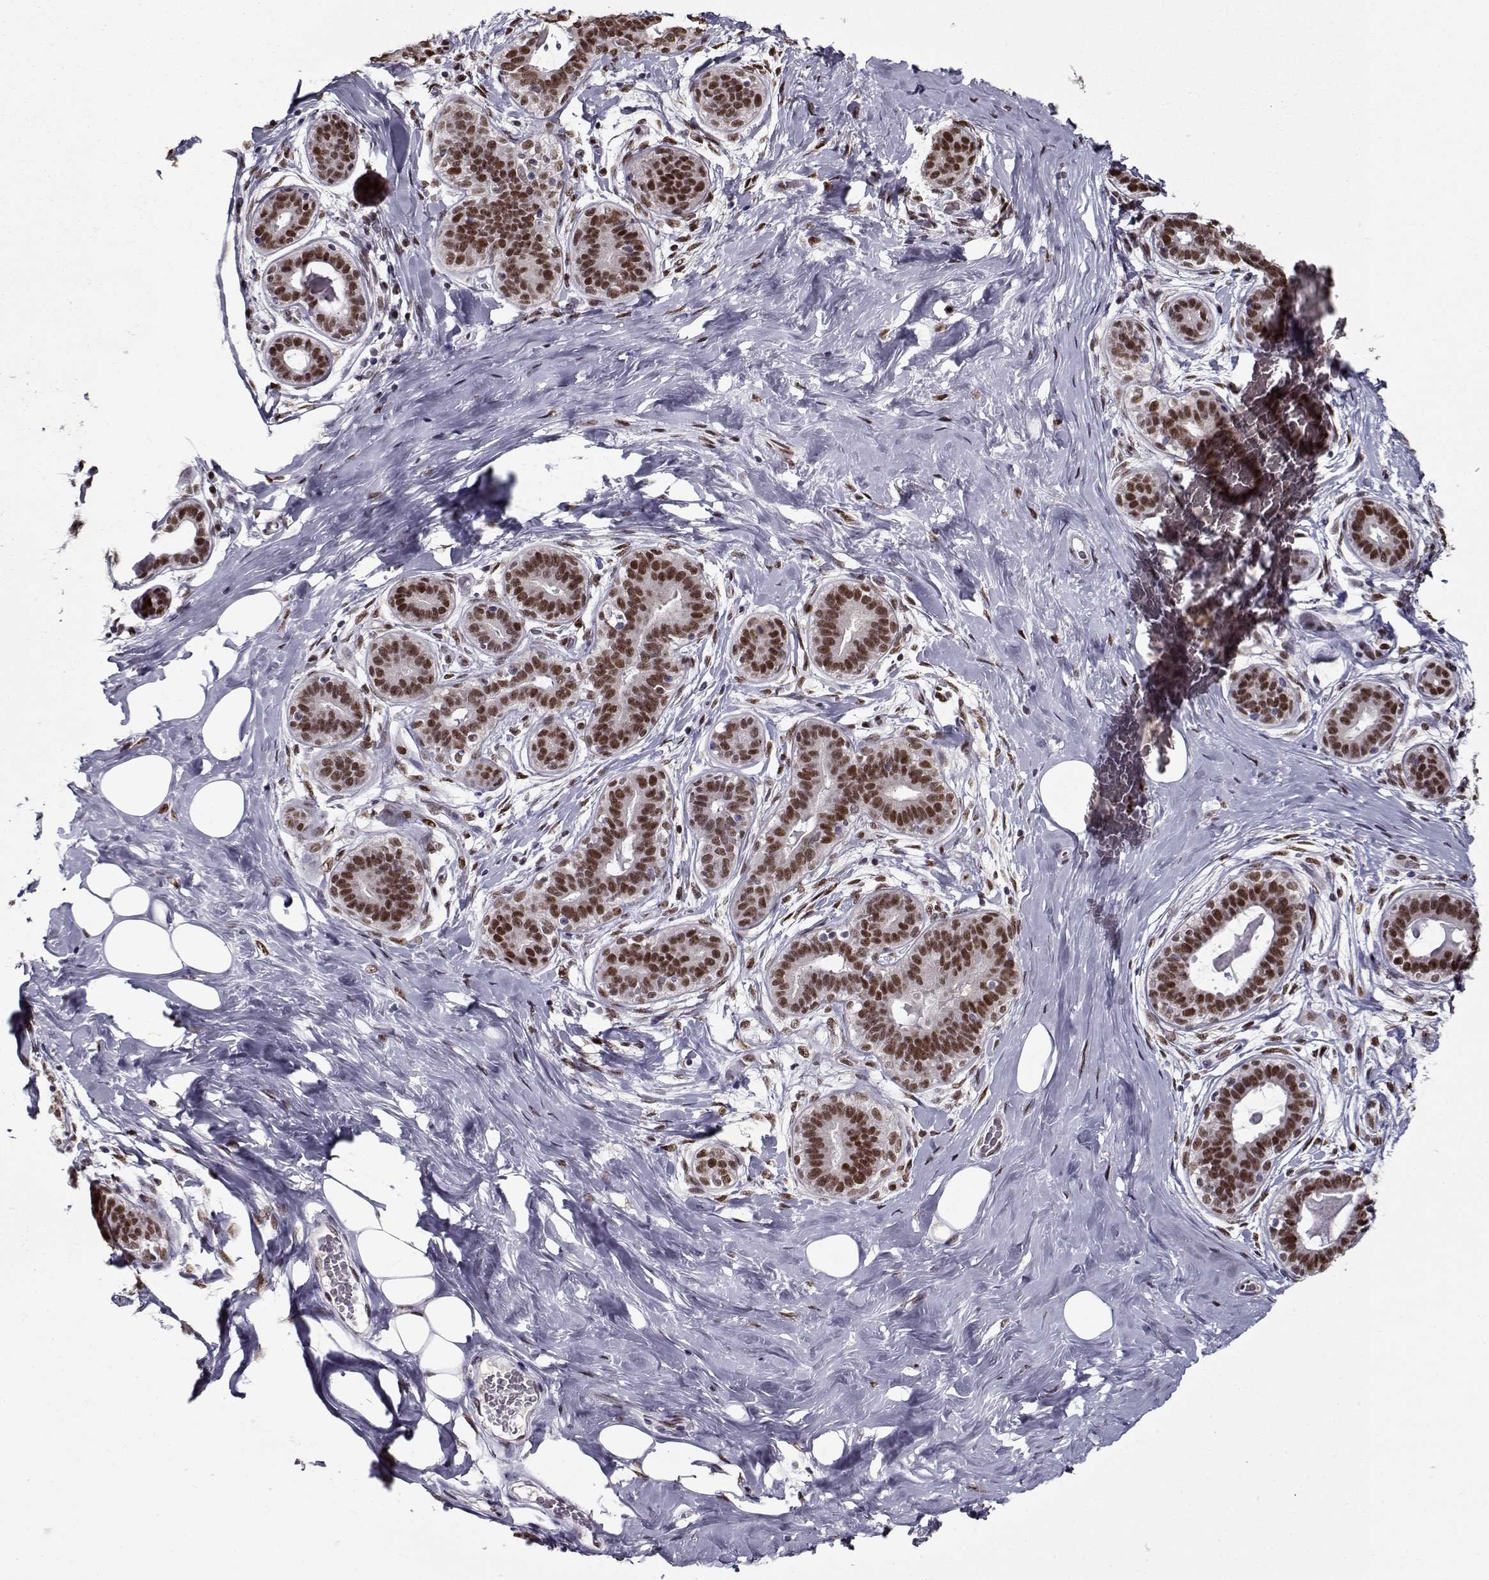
{"staining": {"intensity": "negative", "quantity": "none", "location": "none"}, "tissue": "breast", "cell_type": "Adipocytes", "image_type": "normal", "snomed": [{"axis": "morphology", "description": "Normal tissue, NOS"}, {"axis": "topography", "description": "Skin"}, {"axis": "topography", "description": "Breast"}], "caption": "Human breast stained for a protein using IHC exhibits no expression in adipocytes.", "gene": "PRMT1", "patient": {"sex": "female", "age": 43}}